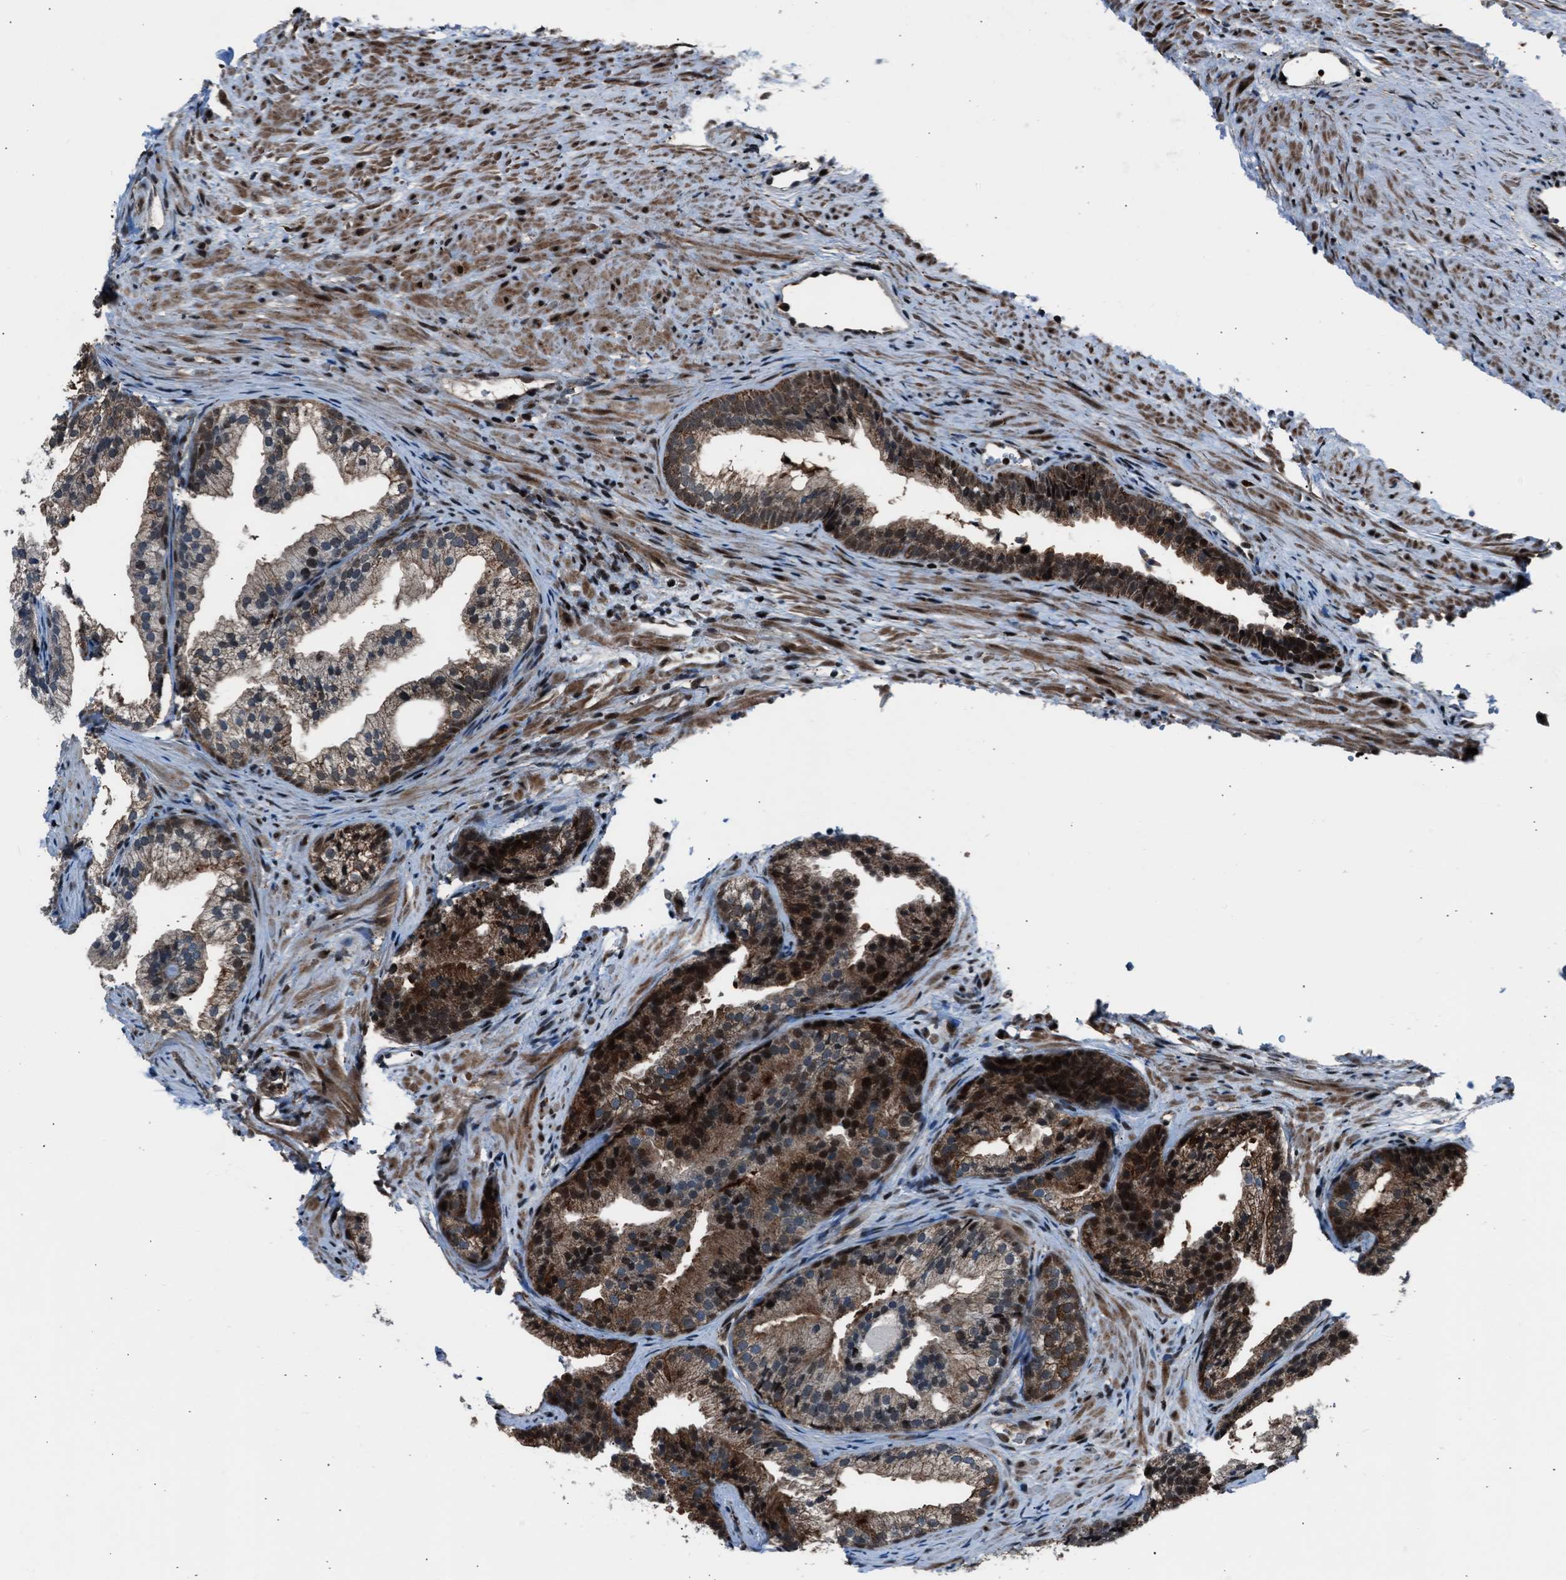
{"staining": {"intensity": "strong", "quantity": ">75%", "location": "cytoplasmic/membranous,nuclear"}, "tissue": "prostate", "cell_type": "Glandular cells", "image_type": "normal", "snomed": [{"axis": "morphology", "description": "Normal tissue, NOS"}, {"axis": "topography", "description": "Prostate"}], "caption": "Prostate stained with a brown dye reveals strong cytoplasmic/membranous,nuclear positive positivity in approximately >75% of glandular cells.", "gene": "MORC3", "patient": {"sex": "male", "age": 76}}